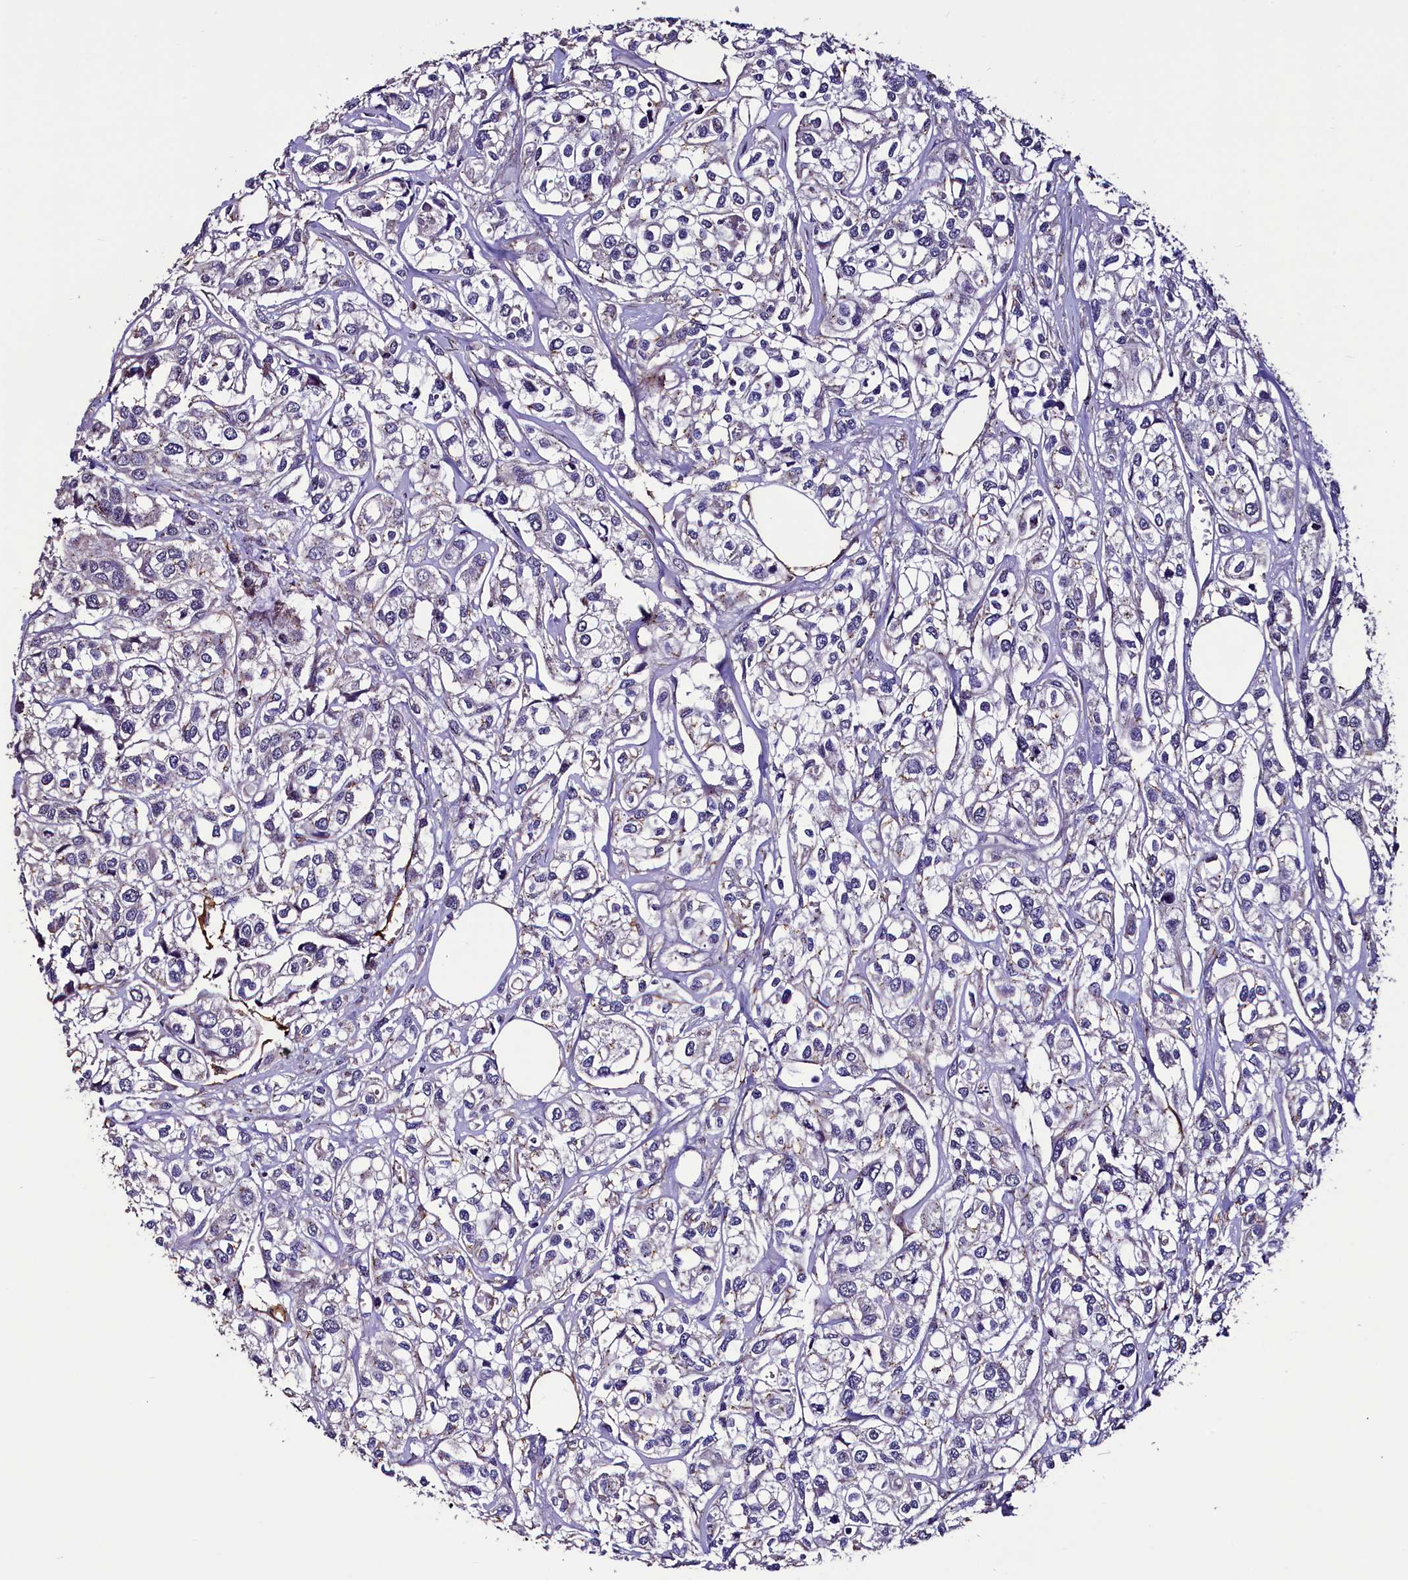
{"staining": {"intensity": "negative", "quantity": "none", "location": "none"}, "tissue": "urothelial cancer", "cell_type": "Tumor cells", "image_type": "cancer", "snomed": [{"axis": "morphology", "description": "Urothelial carcinoma, High grade"}, {"axis": "topography", "description": "Urinary bladder"}], "caption": "Human urothelial cancer stained for a protein using IHC demonstrates no expression in tumor cells.", "gene": "PALM", "patient": {"sex": "male", "age": 67}}